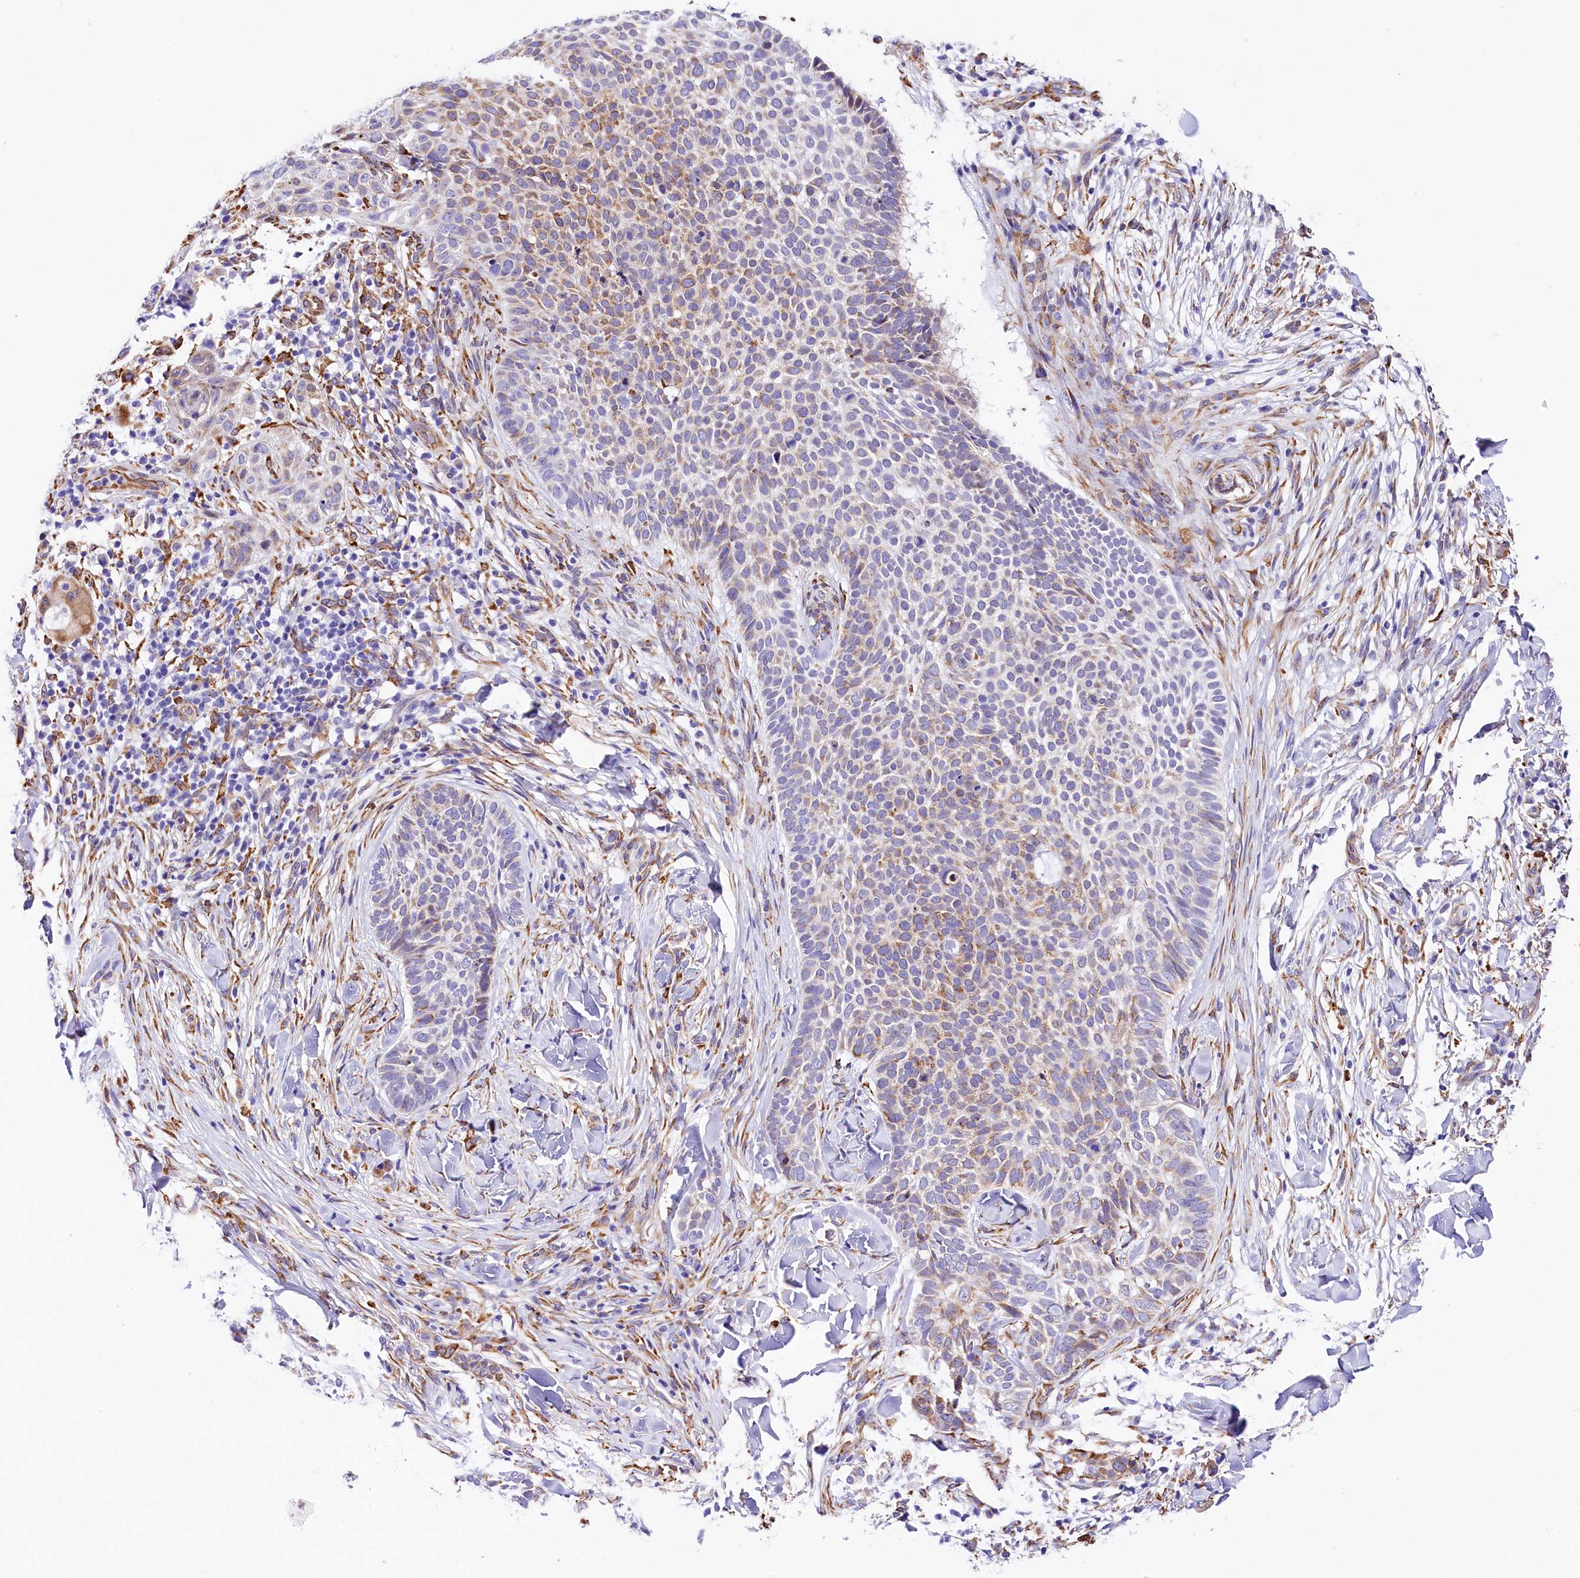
{"staining": {"intensity": "moderate", "quantity": "<25%", "location": "cytoplasmic/membranous"}, "tissue": "skin cancer", "cell_type": "Tumor cells", "image_type": "cancer", "snomed": [{"axis": "morphology", "description": "Normal tissue, NOS"}, {"axis": "morphology", "description": "Basal cell carcinoma"}, {"axis": "topography", "description": "Skin"}], "caption": "Basal cell carcinoma (skin) stained for a protein displays moderate cytoplasmic/membranous positivity in tumor cells.", "gene": "ITGA1", "patient": {"sex": "male", "age": 67}}